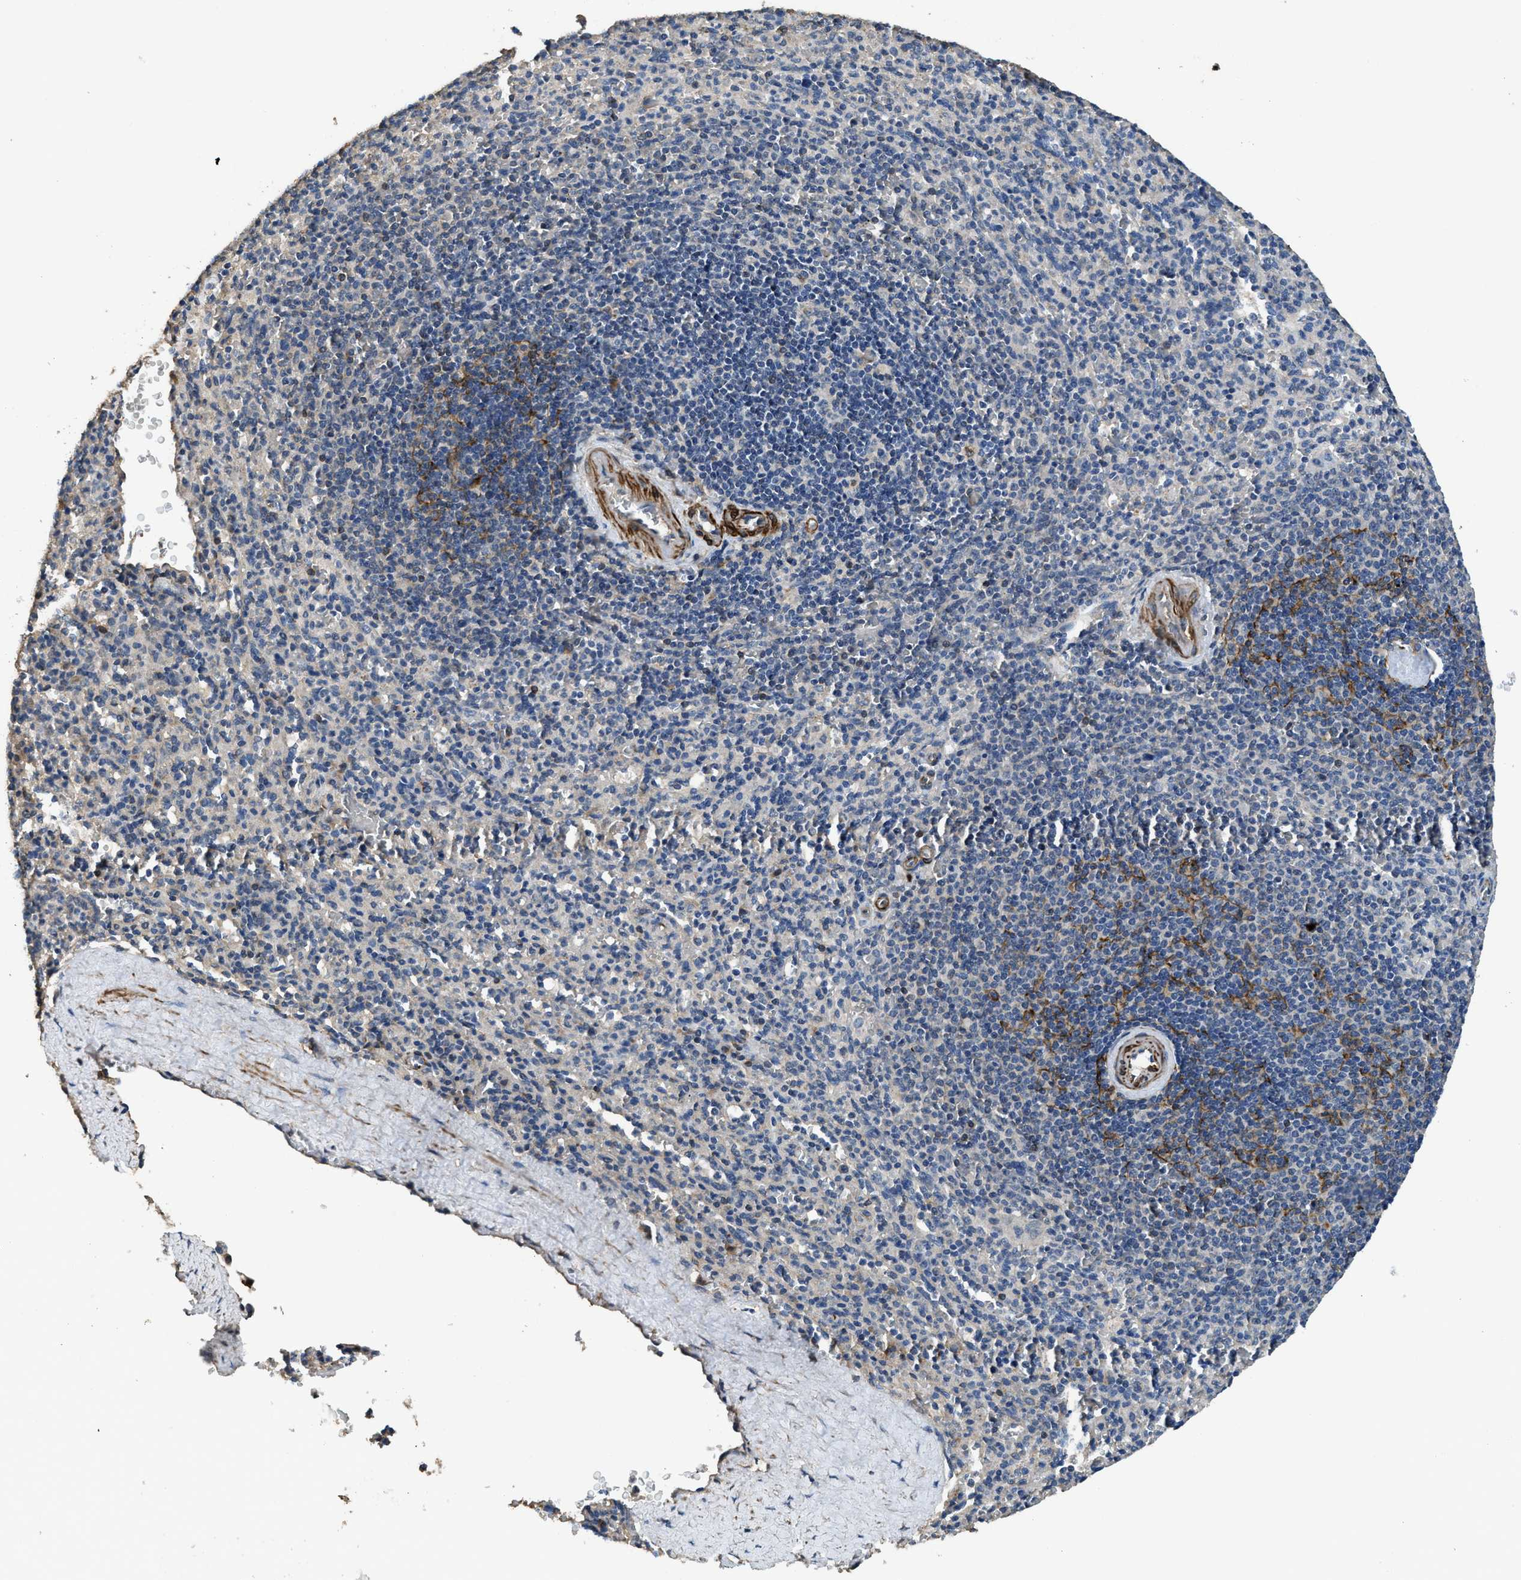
{"staining": {"intensity": "negative", "quantity": "none", "location": "none"}, "tissue": "spleen", "cell_type": "Cells in red pulp", "image_type": "normal", "snomed": [{"axis": "morphology", "description": "Normal tissue, NOS"}, {"axis": "topography", "description": "Spleen"}], "caption": "Immunohistochemistry image of normal spleen: human spleen stained with DAB (3,3'-diaminobenzidine) exhibits no significant protein positivity in cells in red pulp.", "gene": "SYNM", "patient": {"sex": "male", "age": 36}}